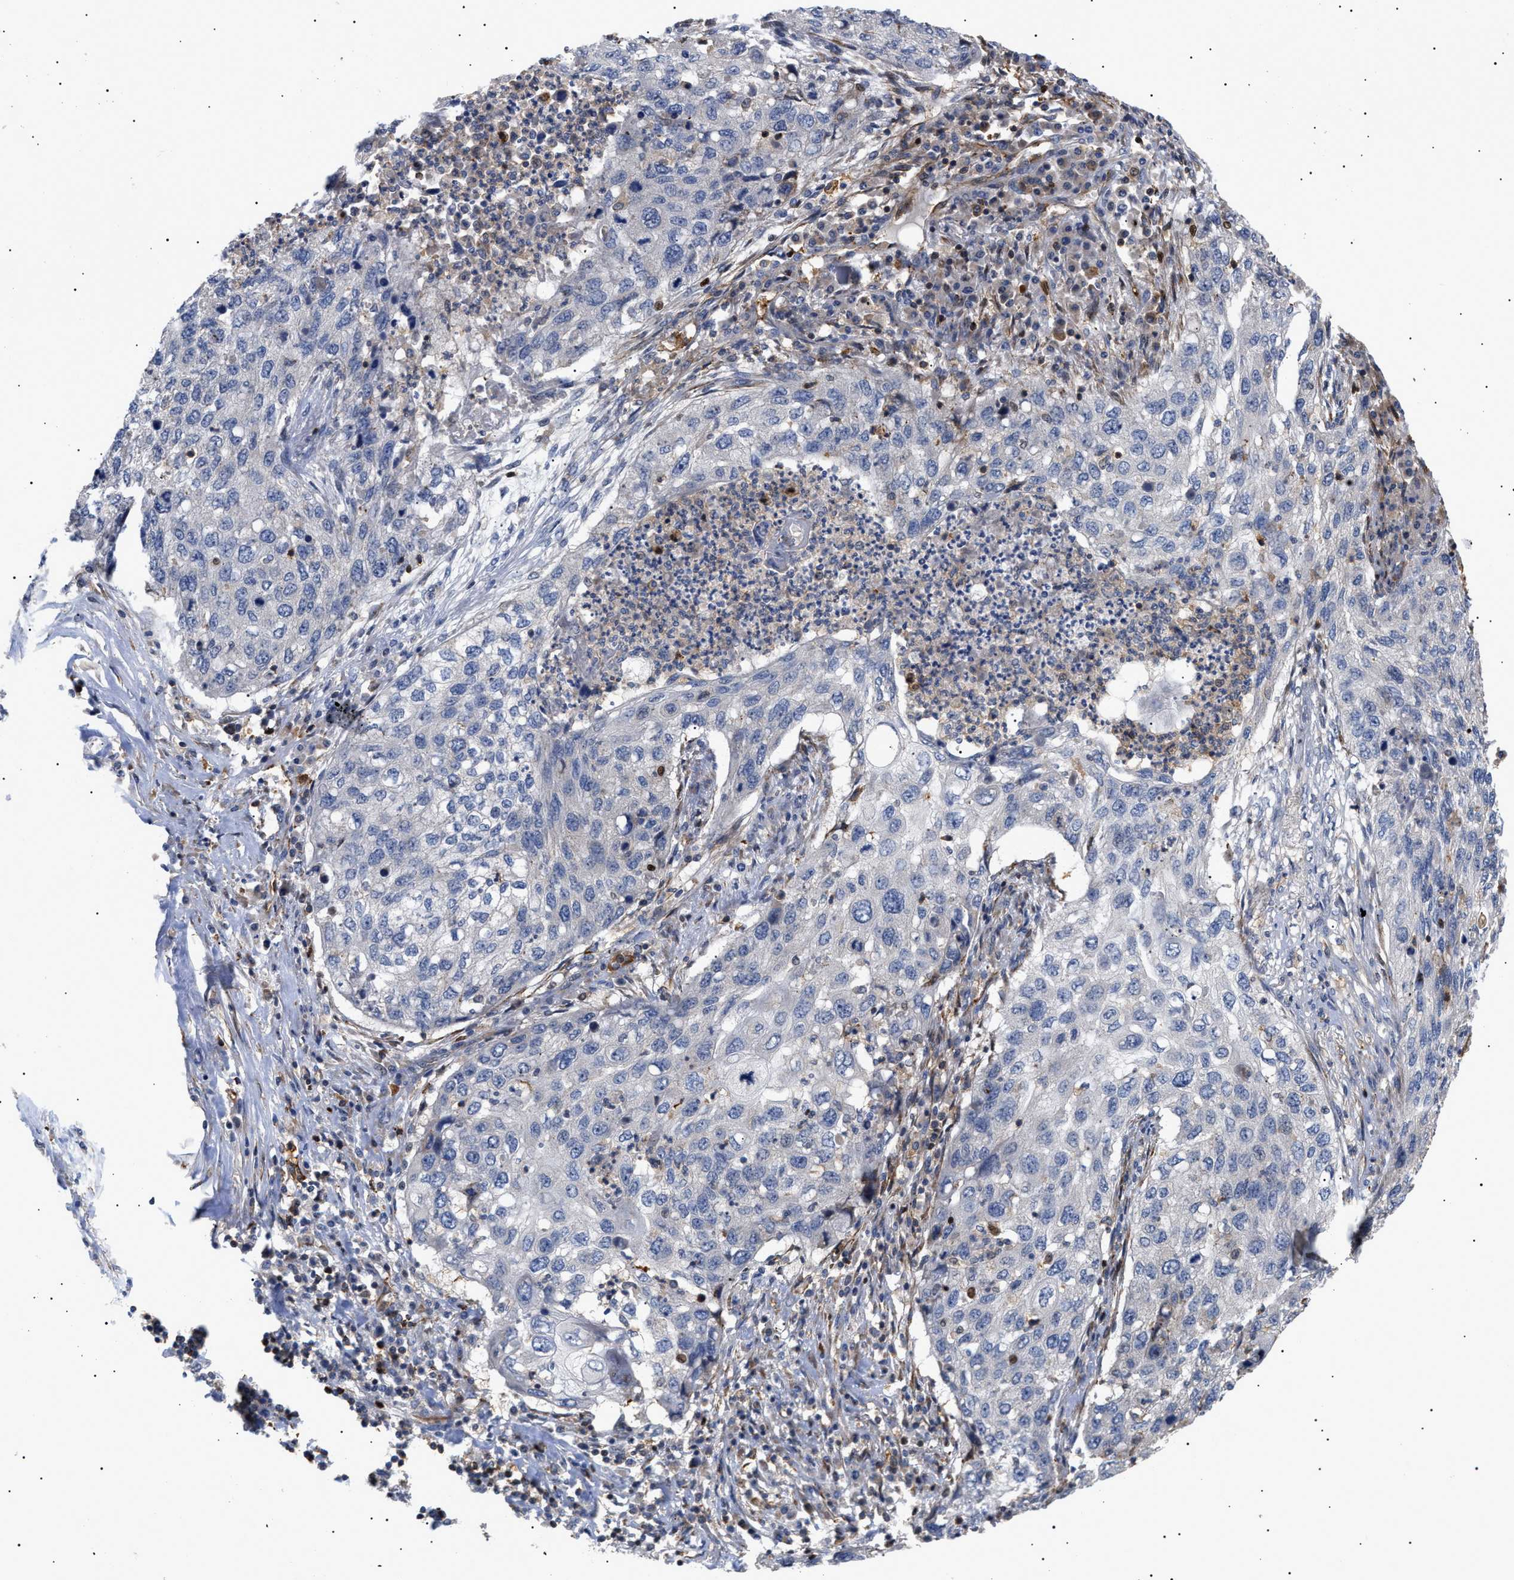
{"staining": {"intensity": "negative", "quantity": "none", "location": "none"}, "tissue": "lung cancer", "cell_type": "Tumor cells", "image_type": "cancer", "snomed": [{"axis": "morphology", "description": "Squamous cell carcinoma, NOS"}, {"axis": "topography", "description": "Lung"}], "caption": "Squamous cell carcinoma (lung) stained for a protein using immunohistochemistry displays no expression tumor cells.", "gene": "TMTC4", "patient": {"sex": "female", "age": 63}}